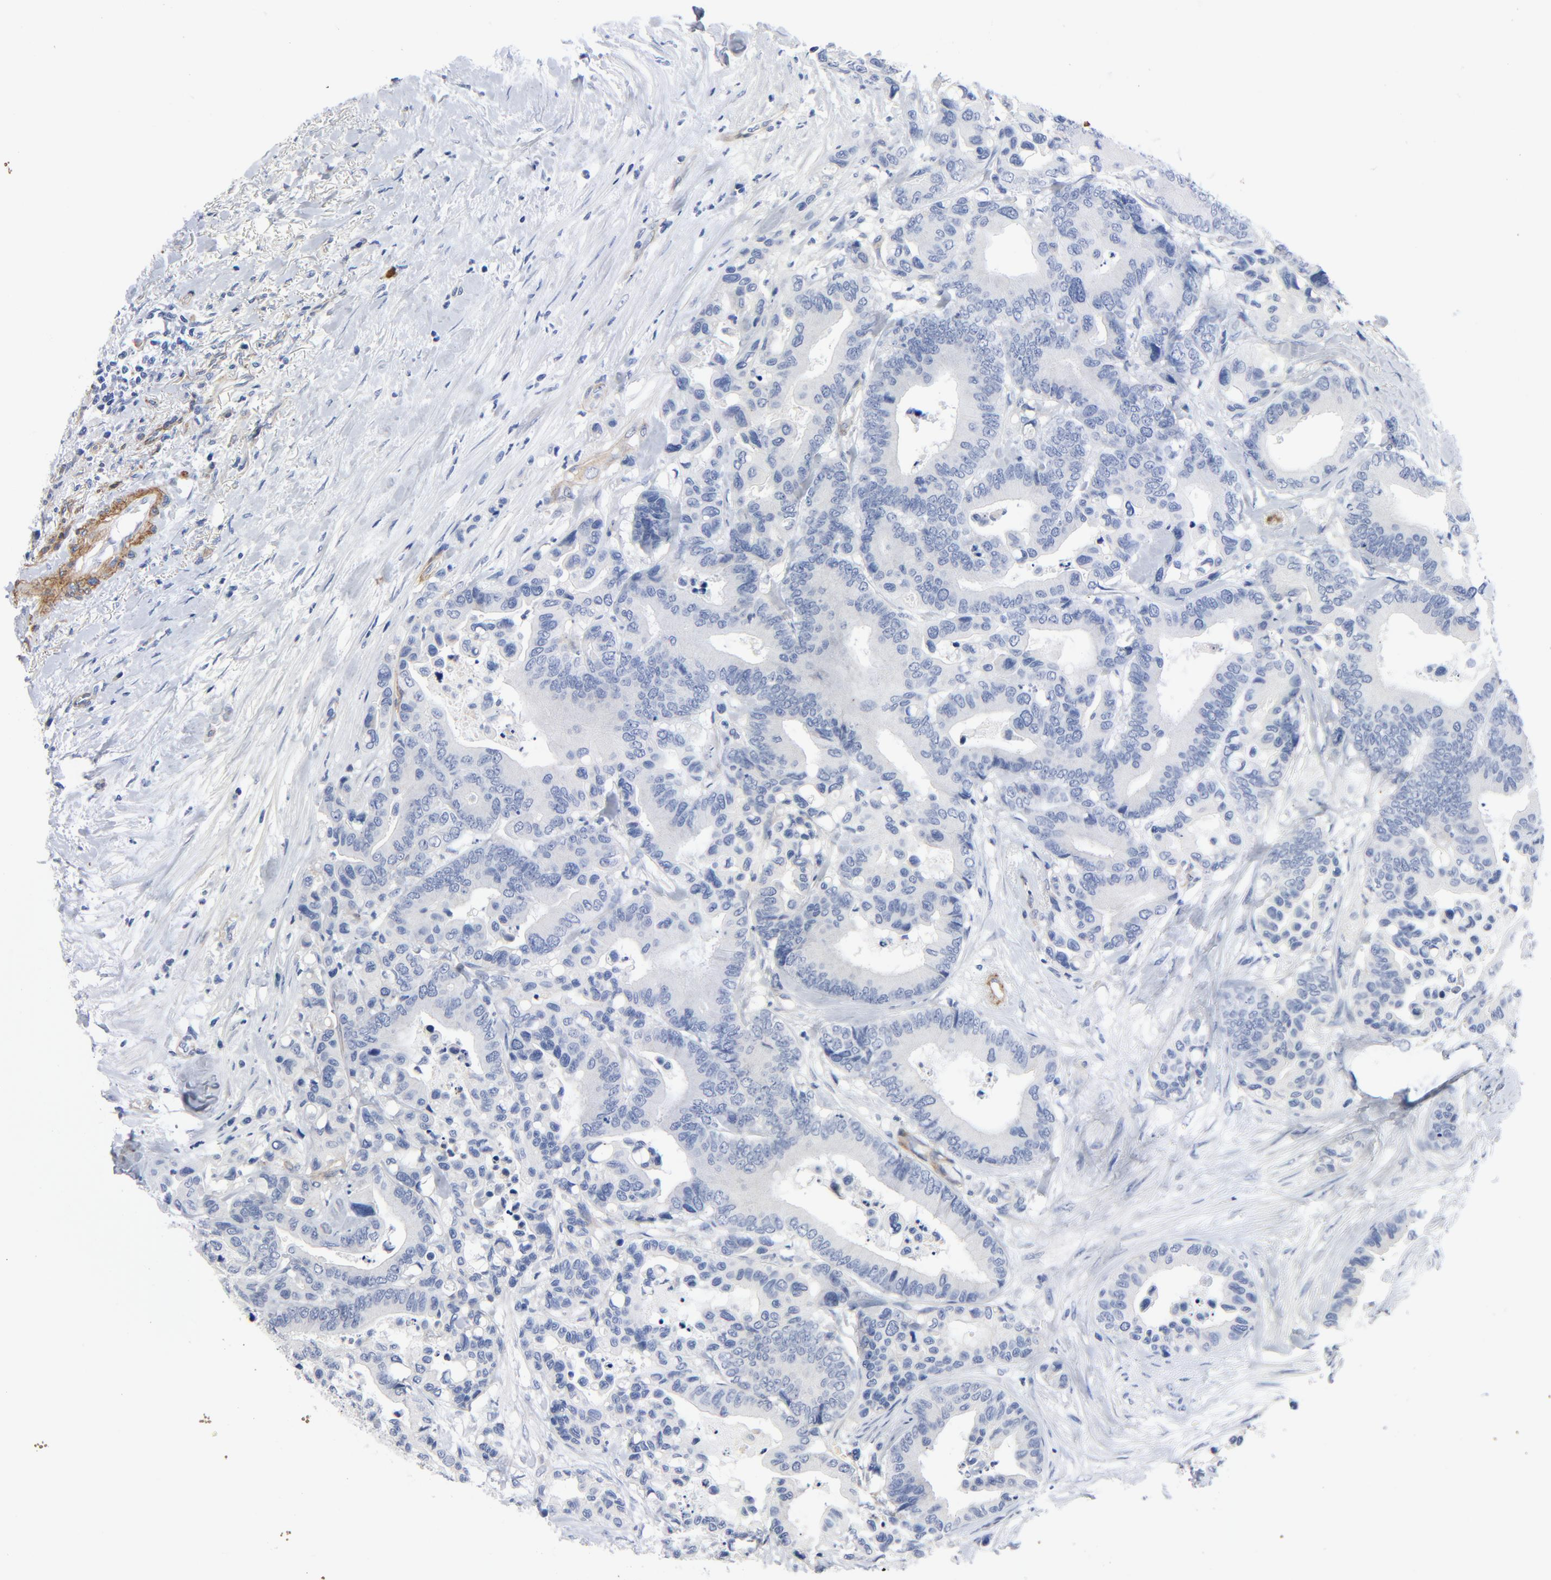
{"staining": {"intensity": "negative", "quantity": "none", "location": "none"}, "tissue": "colorectal cancer", "cell_type": "Tumor cells", "image_type": "cancer", "snomed": [{"axis": "morphology", "description": "Adenocarcinoma, NOS"}, {"axis": "topography", "description": "Colon"}], "caption": "Adenocarcinoma (colorectal) stained for a protein using IHC displays no staining tumor cells.", "gene": "LAMC1", "patient": {"sex": "male", "age": 82}}